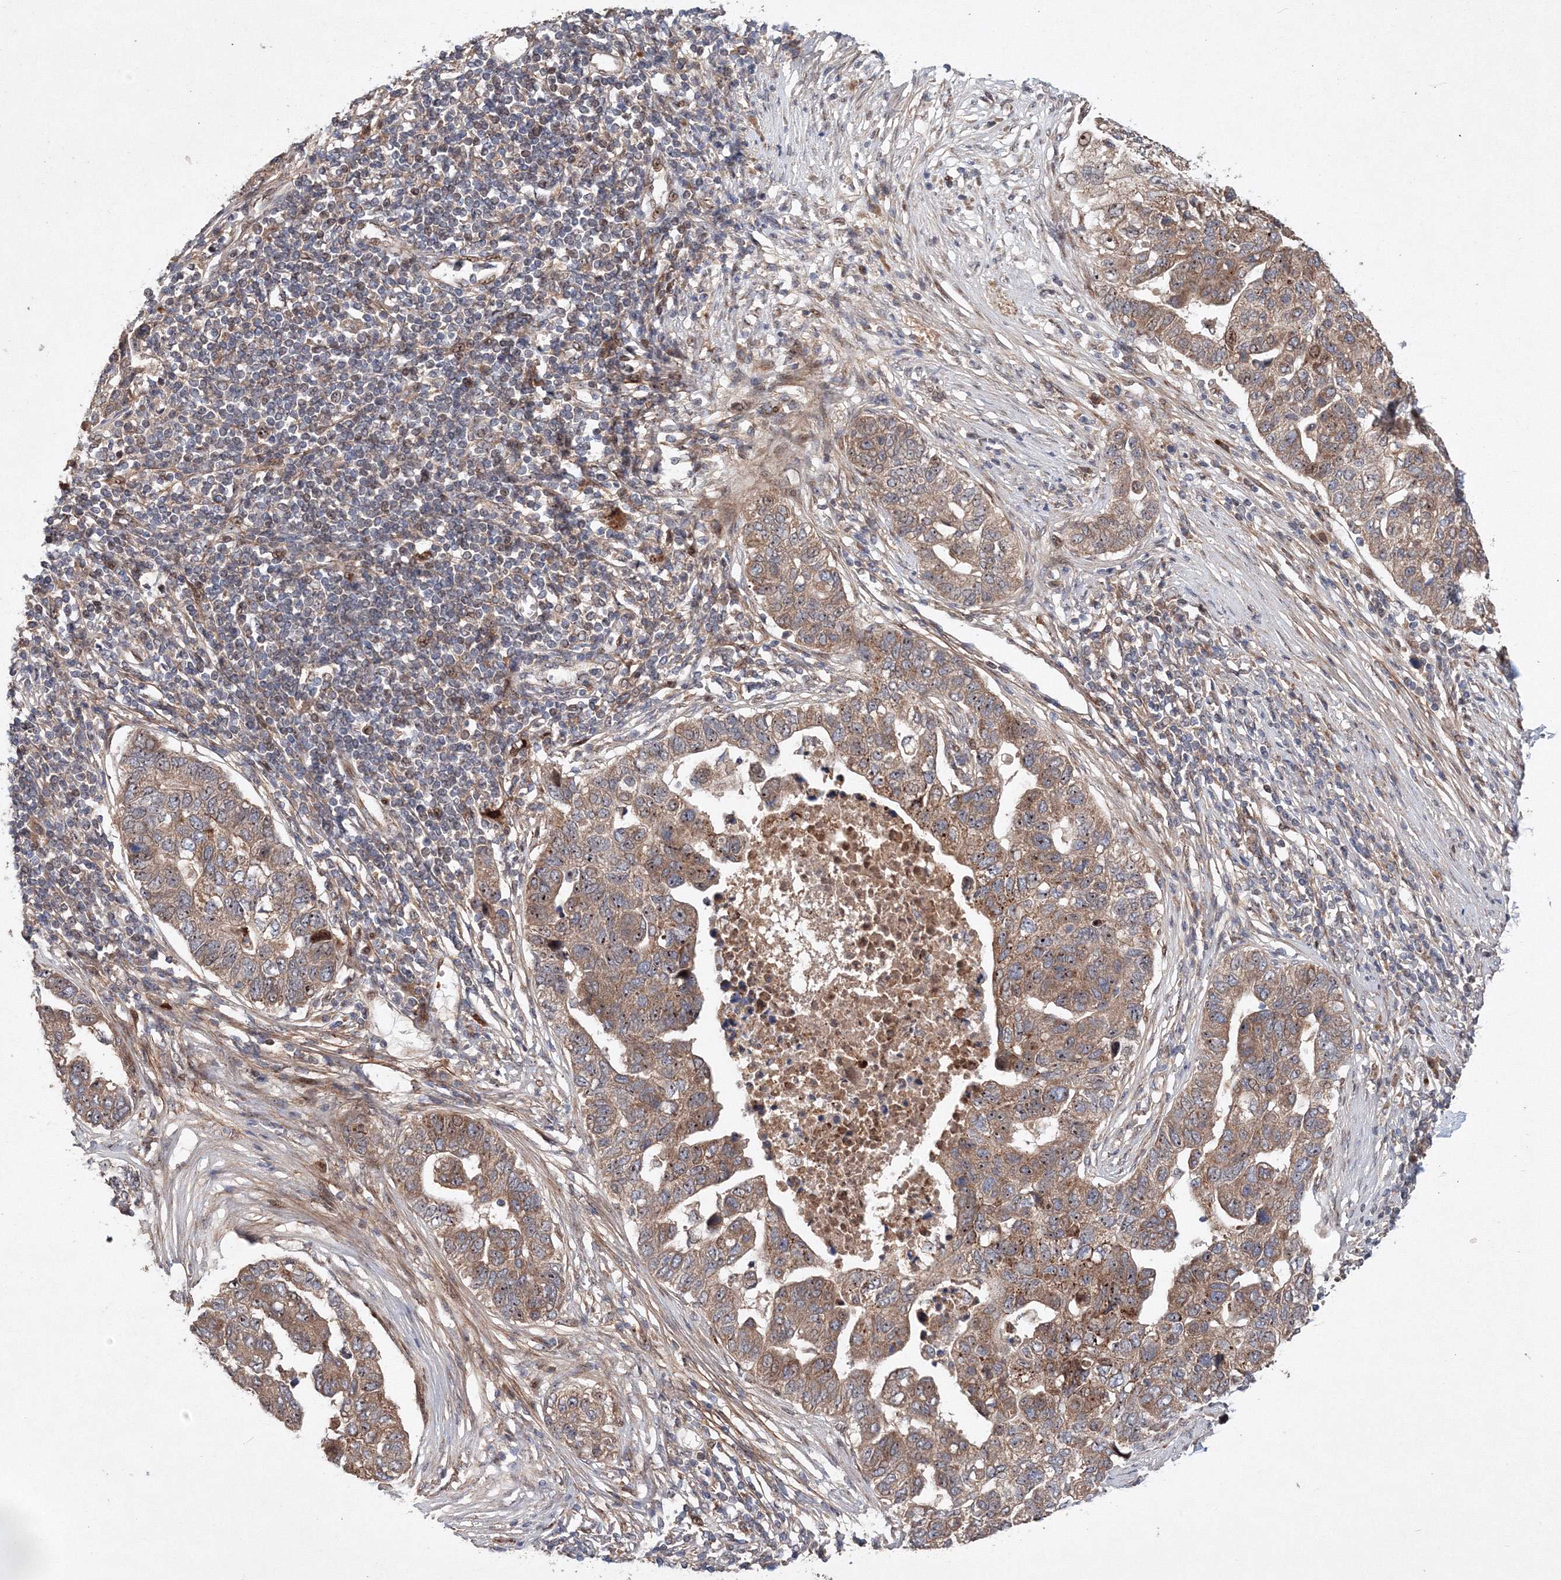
{"staining": {"intensity": "moderate", "quantity": ">75%", "location": "cytoplasmic/membranous,nuclear"}, "tissue": "pancreatic cancer", "cell_type": "Tumor cells", "image_type": "cancer", "snomed": [{"axis": "morphology", "description": "Adenocarcinoma, NOS"}, {"axis": "topography", "description": "Pancreas"}], "caption": "The image demonstrates immunohistochemical staining of adenocarcinoma (pancreatic). There is moderate cytoplasmic/membranous and nuclear positivity is identified in approximately >75% of tumor cells.", "gene": "ANKAR", "patient": {"sex": "female", "age": 61}}